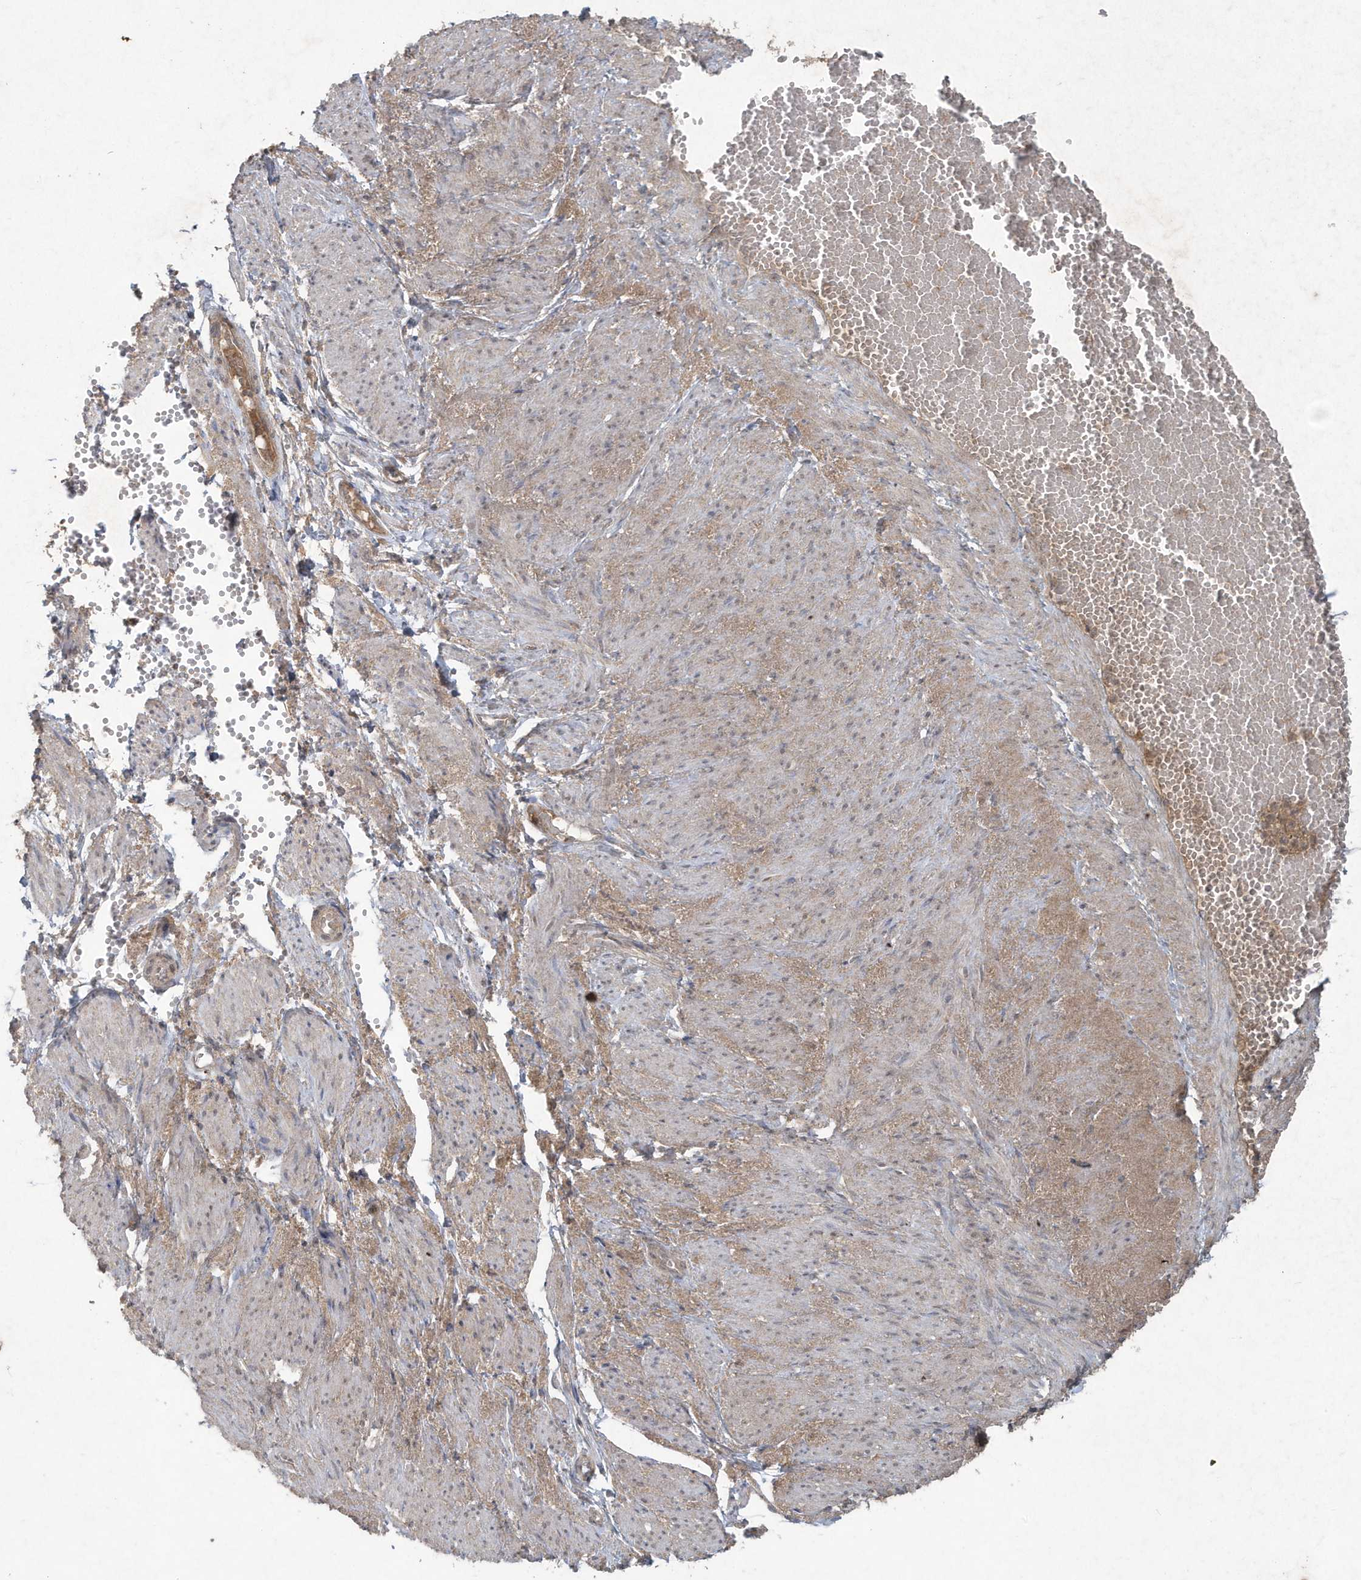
{"staining": {"intensity": "moderate", "quantity": ">75%", "location": "cytoplasmic/membranous"}, "tissue": "adipose tissue", "cell_type": "Adipocytes", "image_type": "normal", "snomed": [{"axis": "morphology", "description": "Normal tissue, NOS"}, {"axis": "topography", "description": "Smooth muscle"}, {"axis": "topography", "description": "Peripheral nerve tissue"}], "caption": "Immunohistochemistry of normal human adipose tissue displays medium levels of moderate cytoplasmic/membranous positivity in about >75% of adipocytes. (IHC, brightfield microscopy, high magnification).", "gene": "C1RL", "patient": {"sex": "female", "age": 39}}